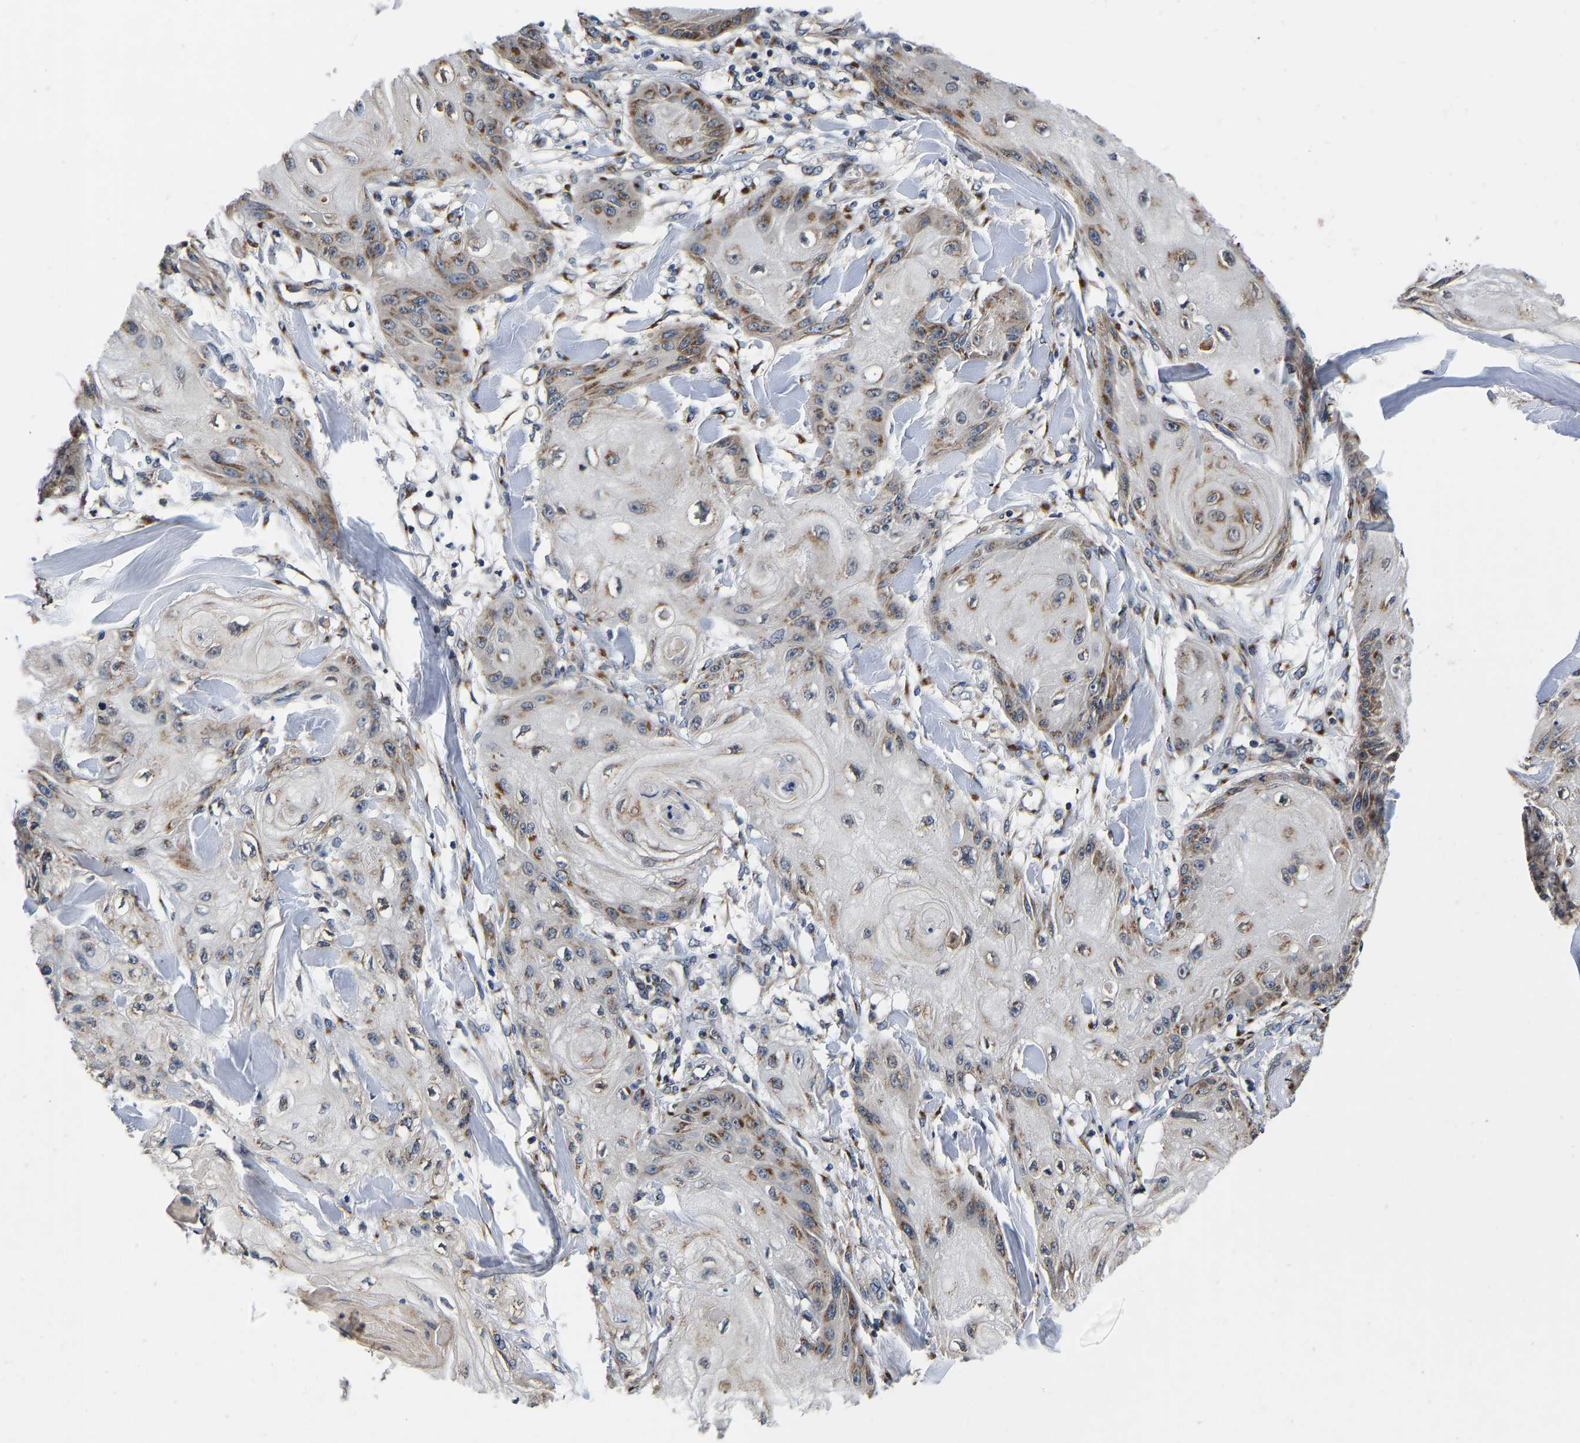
{"staining": {"intensity": "moderate", "quantity": "25%-75%", "location": "cytoplasmic/membranous"}, "tissue": "skin cancer", "cell_type": "Tumor cells", "image_type": "cancer", "snomed": [{"axis": "morphology", "description": "Squamous cell carcinoma, NOS"}, {"axis": "topography", "description": "Skin"}], "caption": "A medium amount of moderate cytoplasmic/membranous expression is present in approximately 25%-75% of tumor cells in squamous cell carcinoma (skin) tissue.", "gene": "RABAC1", "patient": {"sex": "male", "age": 74}}